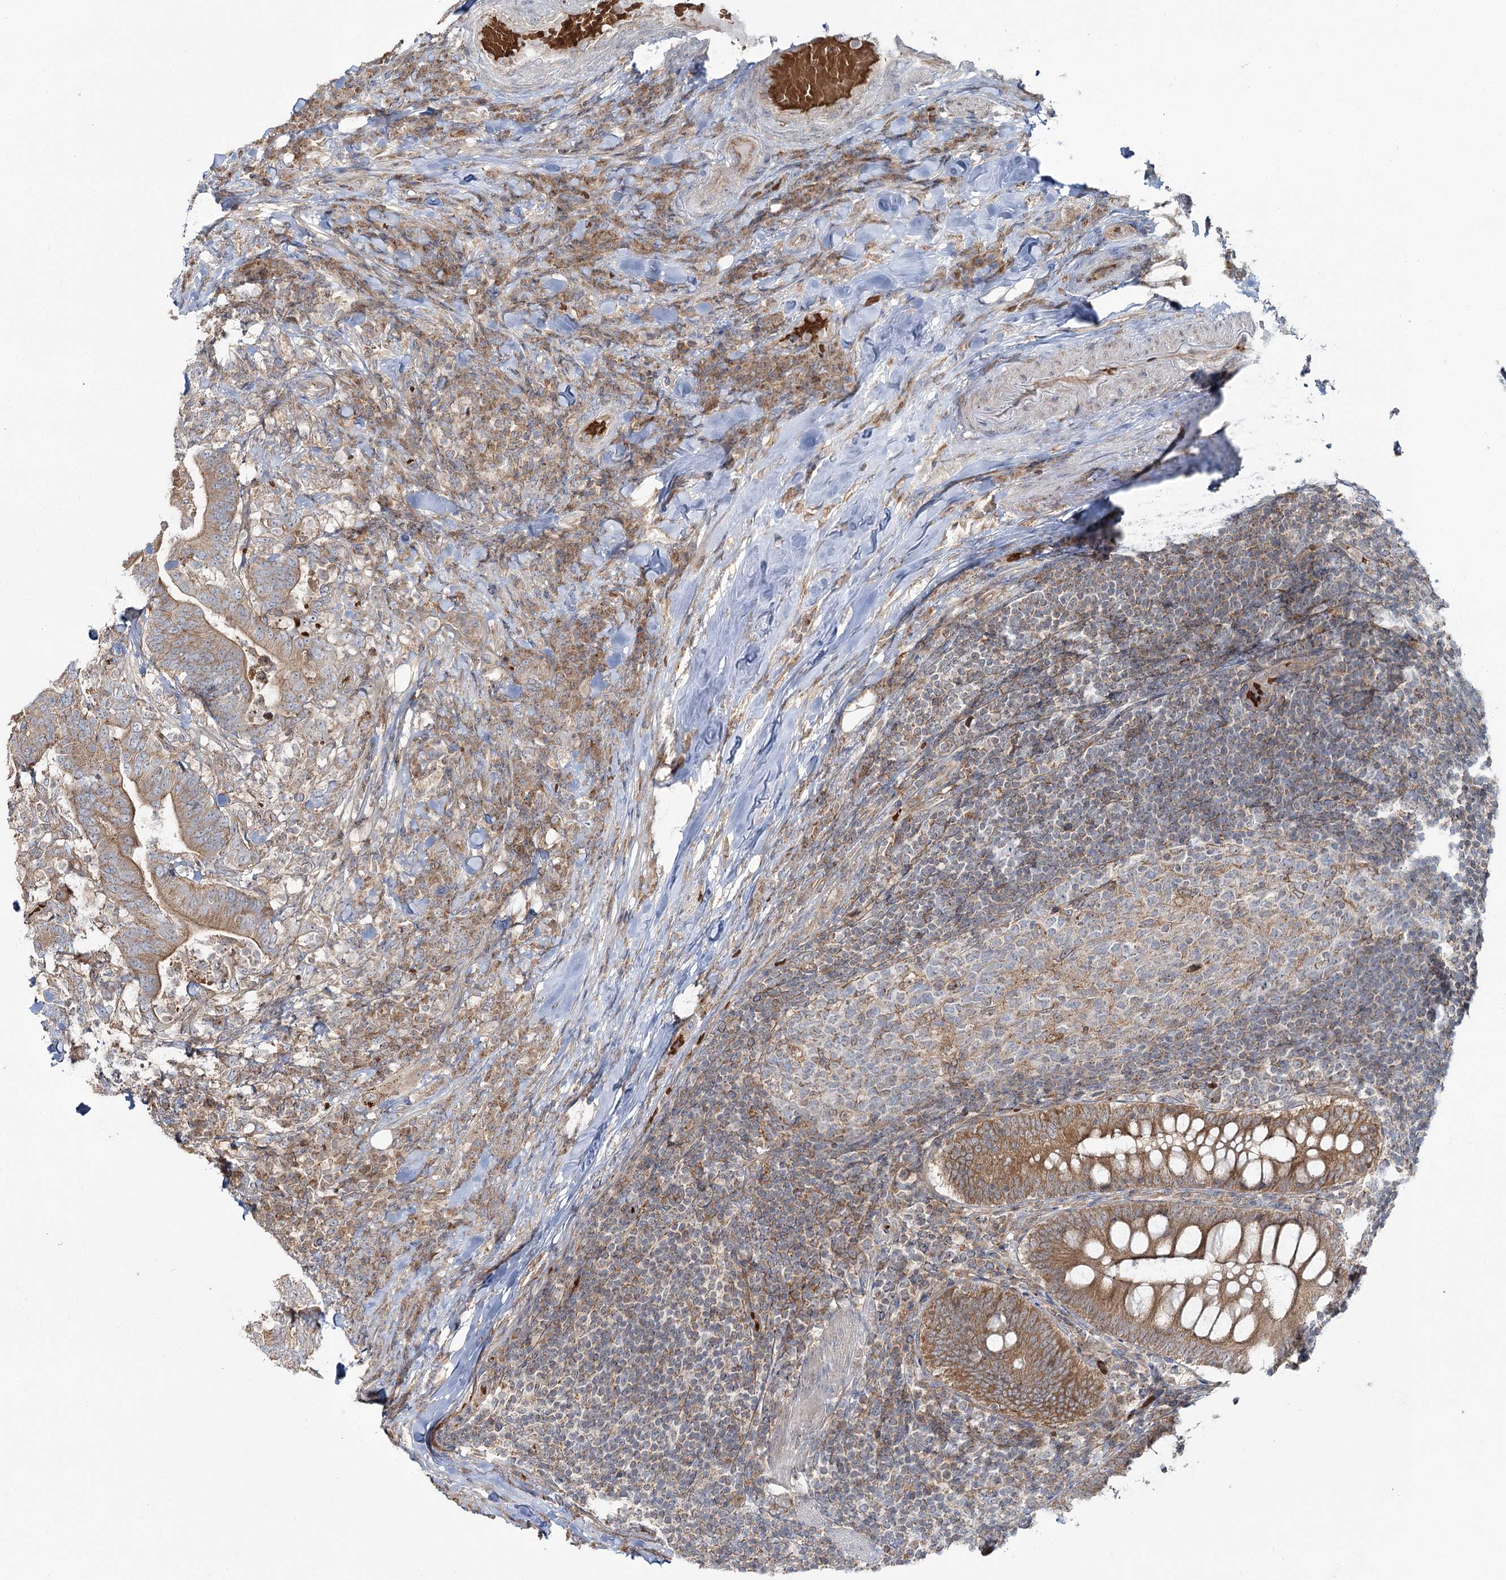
{"staining": {"intensity": "moderate", "quantity": ">75%", "location": "cytoplasmic/membranous"}, "tissue": "colorectal cancer", "cell_type": "Tumor cells", "image_type": "cancer", "snomed": [{"axis": "morphology", "description": "Adenocarcinoma, NOS"}, {"axis": "topography", "description": "Colon"}], "caption": "Immunohistochemistry micrograph of neoplastic tissue: human colorectal cancer stained using immunohistochemistry displays medium levels of moderate protein expression localized specifically in the cytoplasmic/membranous of tumor cells, appearing as a cytoplasmic/membranous brown color.", "gene": "PCBD2", "patient": {"sex": "female", "age": 66}}